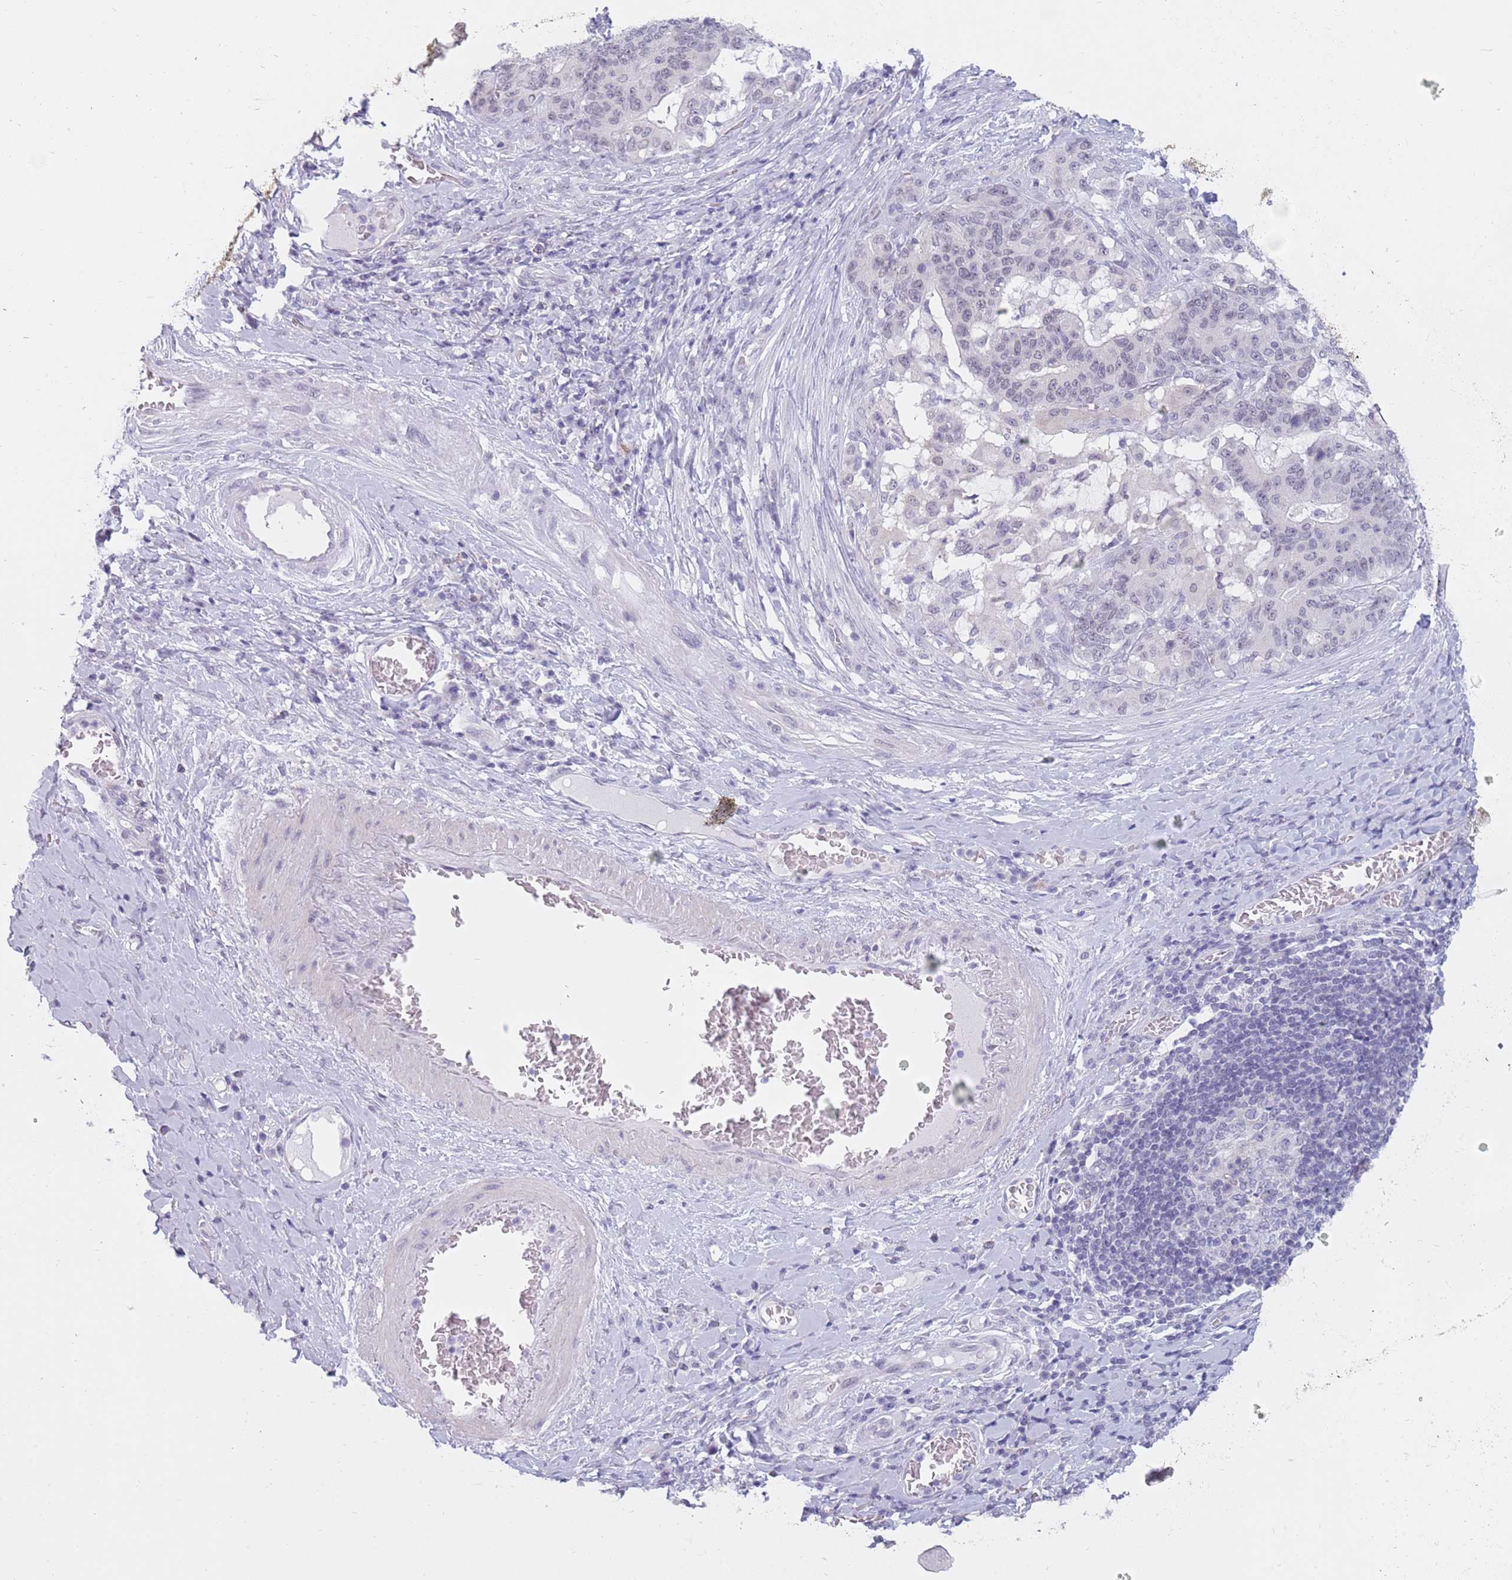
{"staining": {"intensity": "negative", "quantity": "none", "location": "none"}, "tissue": "stomach cancer", "cell_type": "Tumor cells", "image_type": "cancer", "snomed": [{"axis": "morphology", "description": "Normal tissue, NOS"}, {"axis": "morphology", "description": "Adenocarcinoma, NOS"}, {"axis": "topography", "description": "Stomach"}], "caption": "There is no significant positivity in tumor cells of stomach adenocarcinoma. (DAB (3,3'-diaminobenzidine) IHC with hematoxylin counter stain).", "gene": "ZNF574", "patient": {"sex": "female", "age": 64}}